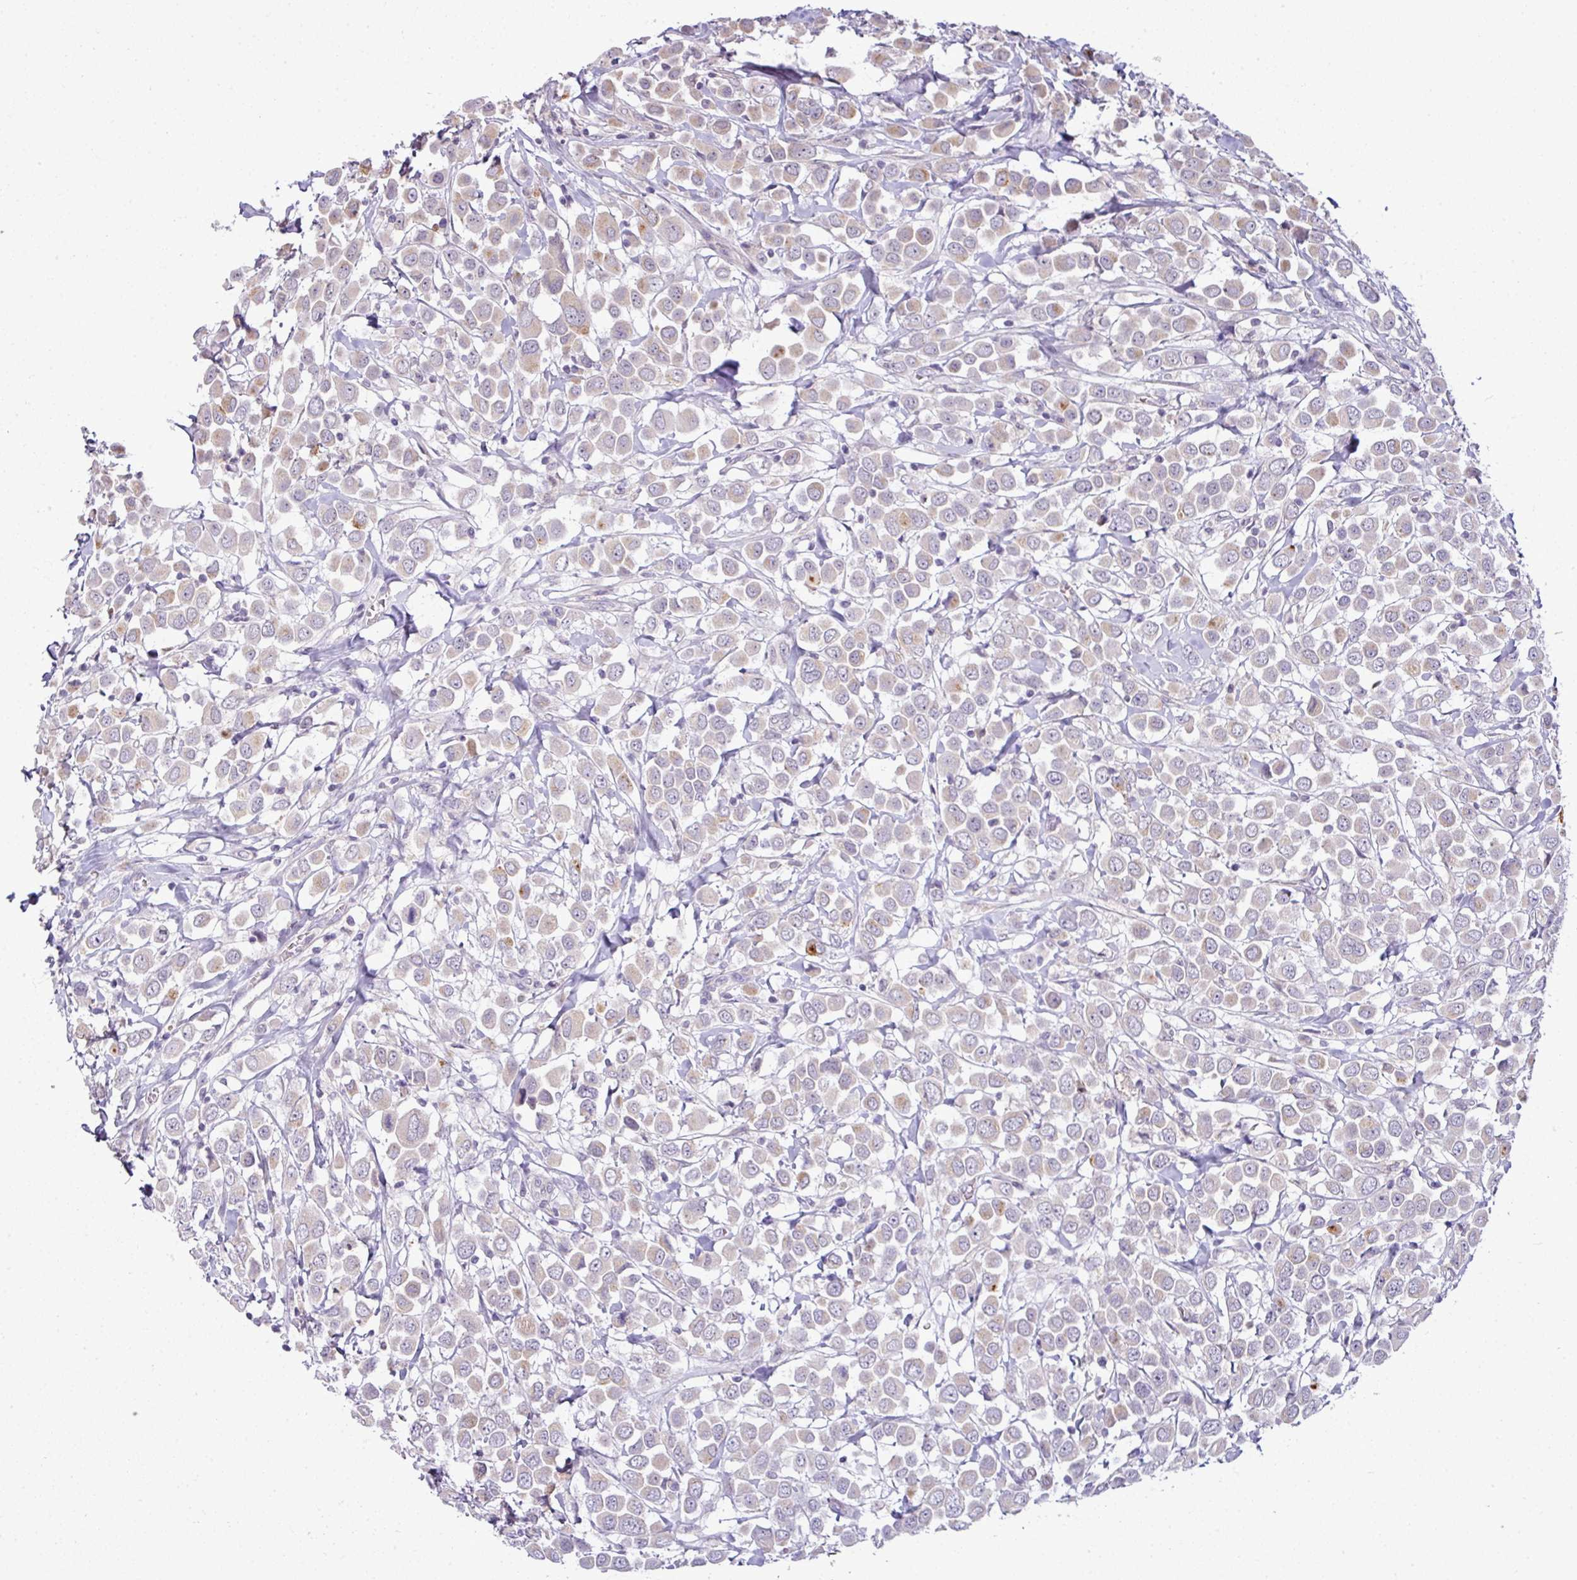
{"staining": {"intensity": "weak", "quantity": "<25%", "location": "cytoplasmic/membranous"}, "tissue": "breast cancer", "cell_type": "Tumor cells", "image_type": "cancer", "snomed": [{"axis": "morphology", "description": "Duct carcinoma"}, {"axis": "topography", "description": "Breast"}], "caption": "The micrograph reveals no significant staining in tumor cells of invasive ductal carcinoma (breast).", "gene": "HBEGF", "patient": {"sex": "female", "age": 61}}